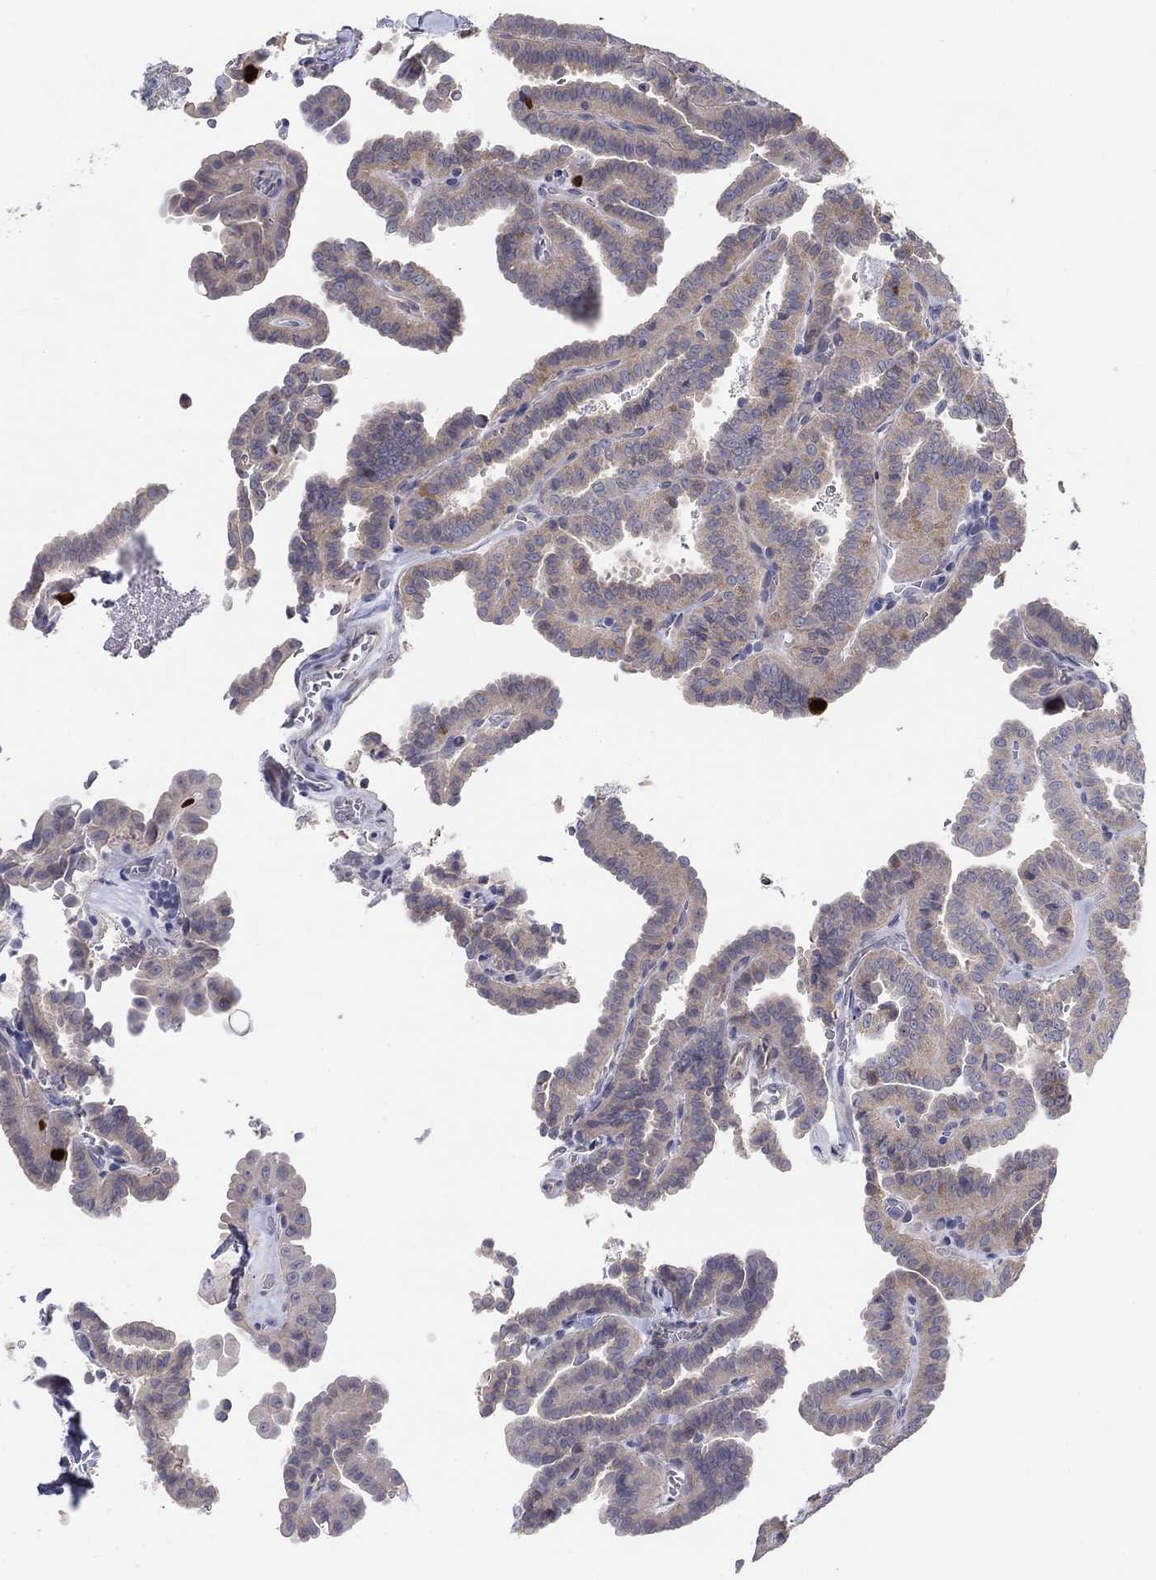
{"staining": {"intensity": "strong", "quantity": "<25%", "location": "nuclear"}, "tissue": "thyroid cancer", "cell_type": "Tumor cells", "image_type": "cancer", "snomed": [{"axis": "morphology", "description": "Papillary adenocarcinoma, NOS"}, {"axis": "topography", "description": "Thyroid gland"}], "caption": "Immunohistochemistry (DAB) staining of human thyroid cancer (papillary adenocarcinoma) displays strong nuclear protein positivity in approximately <25% of tumor cells.", "gene": "PRC1", "patient": {"sex": "female", "age": 39}}